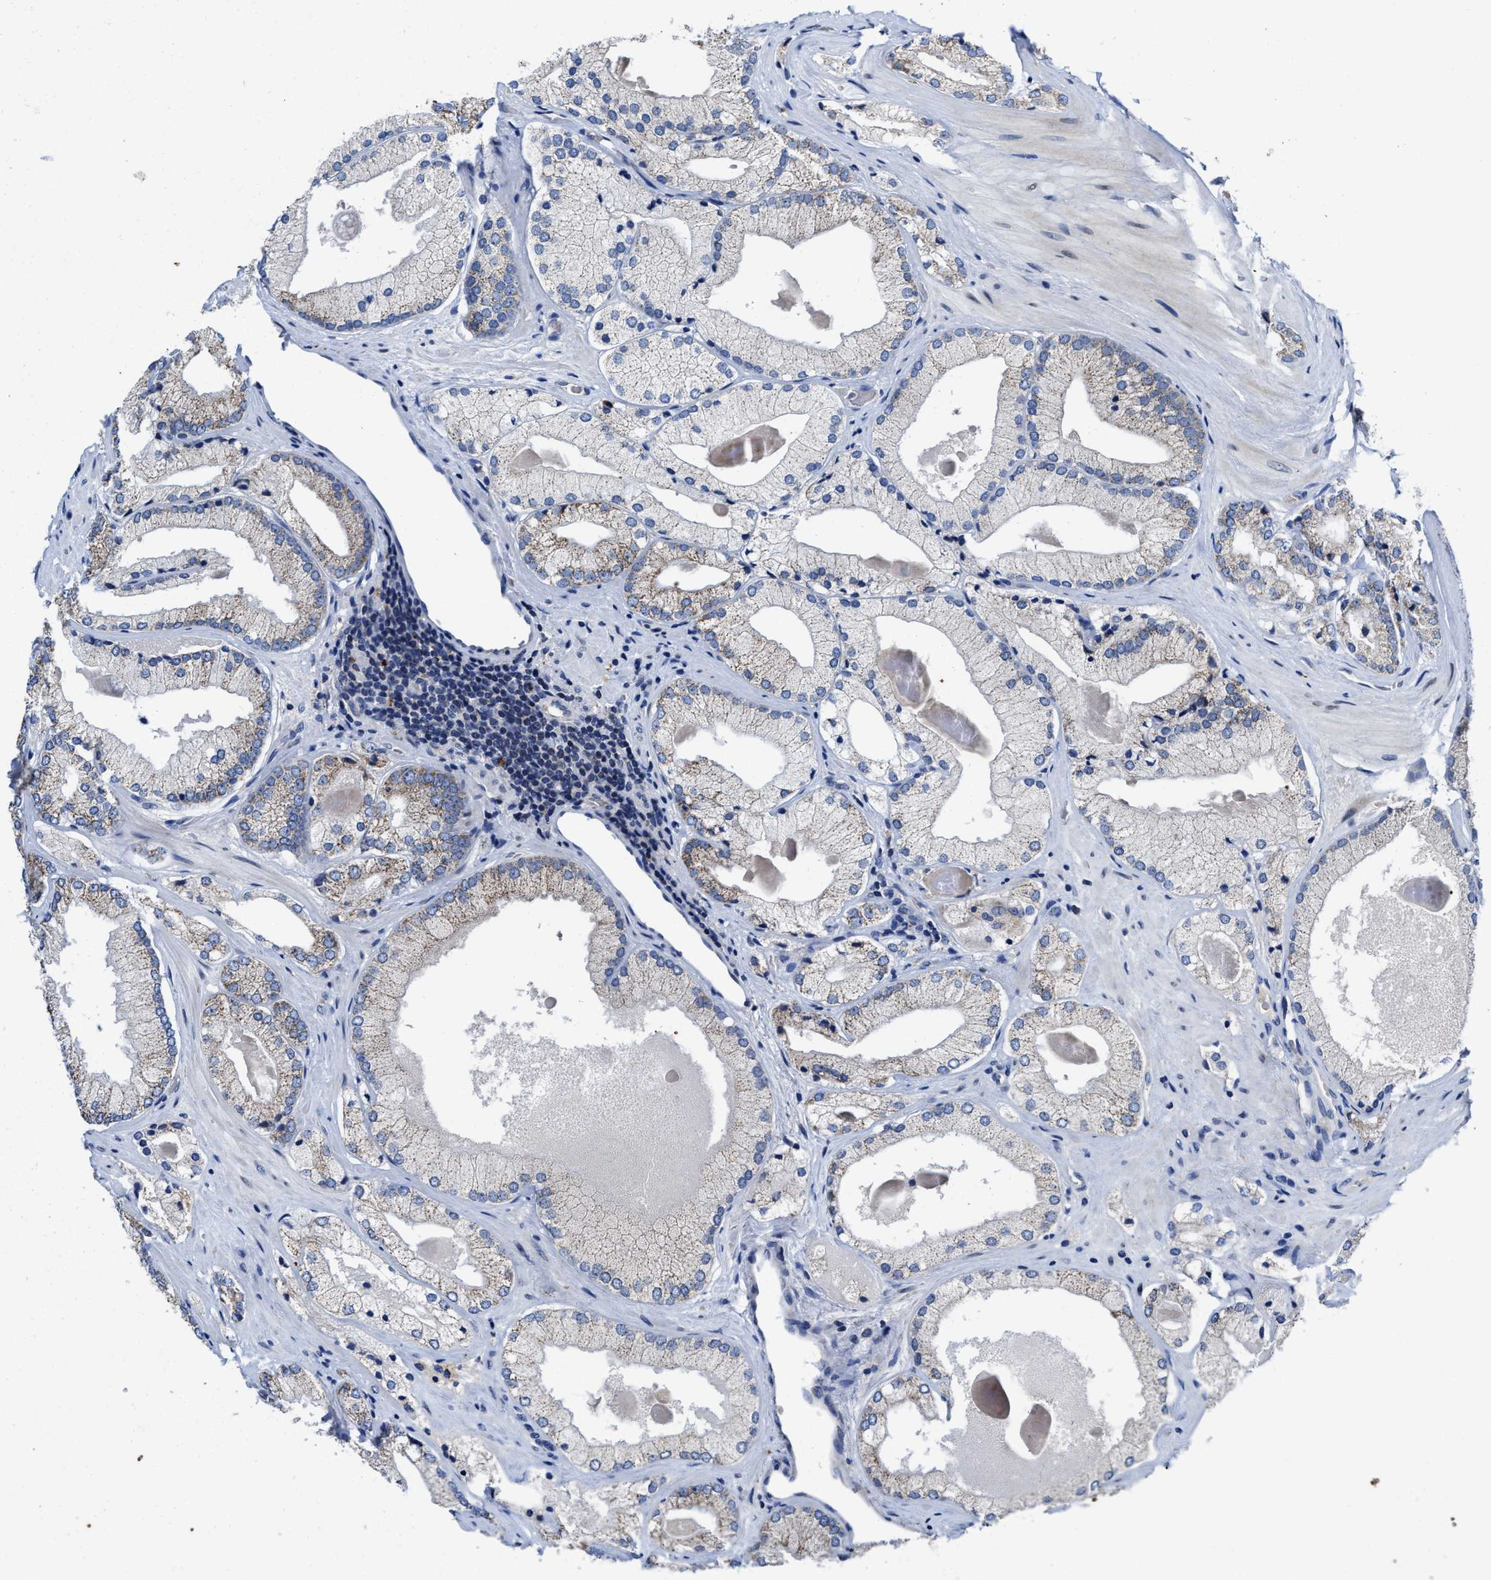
{"staining": {"intensity": "moderate", "quantity": "<25%", "location": "cytoplasmic/membranous"}, "tissue": "prostate cancer", "cell_type": "Tumor cells", "image_type": "cancer", "snomed": [{"axis": "morphology", "description": "Adenocarcinoma, Low grade"}, {"axis": "topography", "description": "Prostate"}], "caption": "An image of human prostate low-grade adenocarcinoma stained for a protein demonstrates moderate cytoplasmic/membranous brown staining in tumor cells. The staining was performed using DAB, with brown indicating positive protein expression. Nuclei are stained blue with hematoxylin.", "gene": "CACNA1D", "patient": {"sex": "male", "age": 65}}